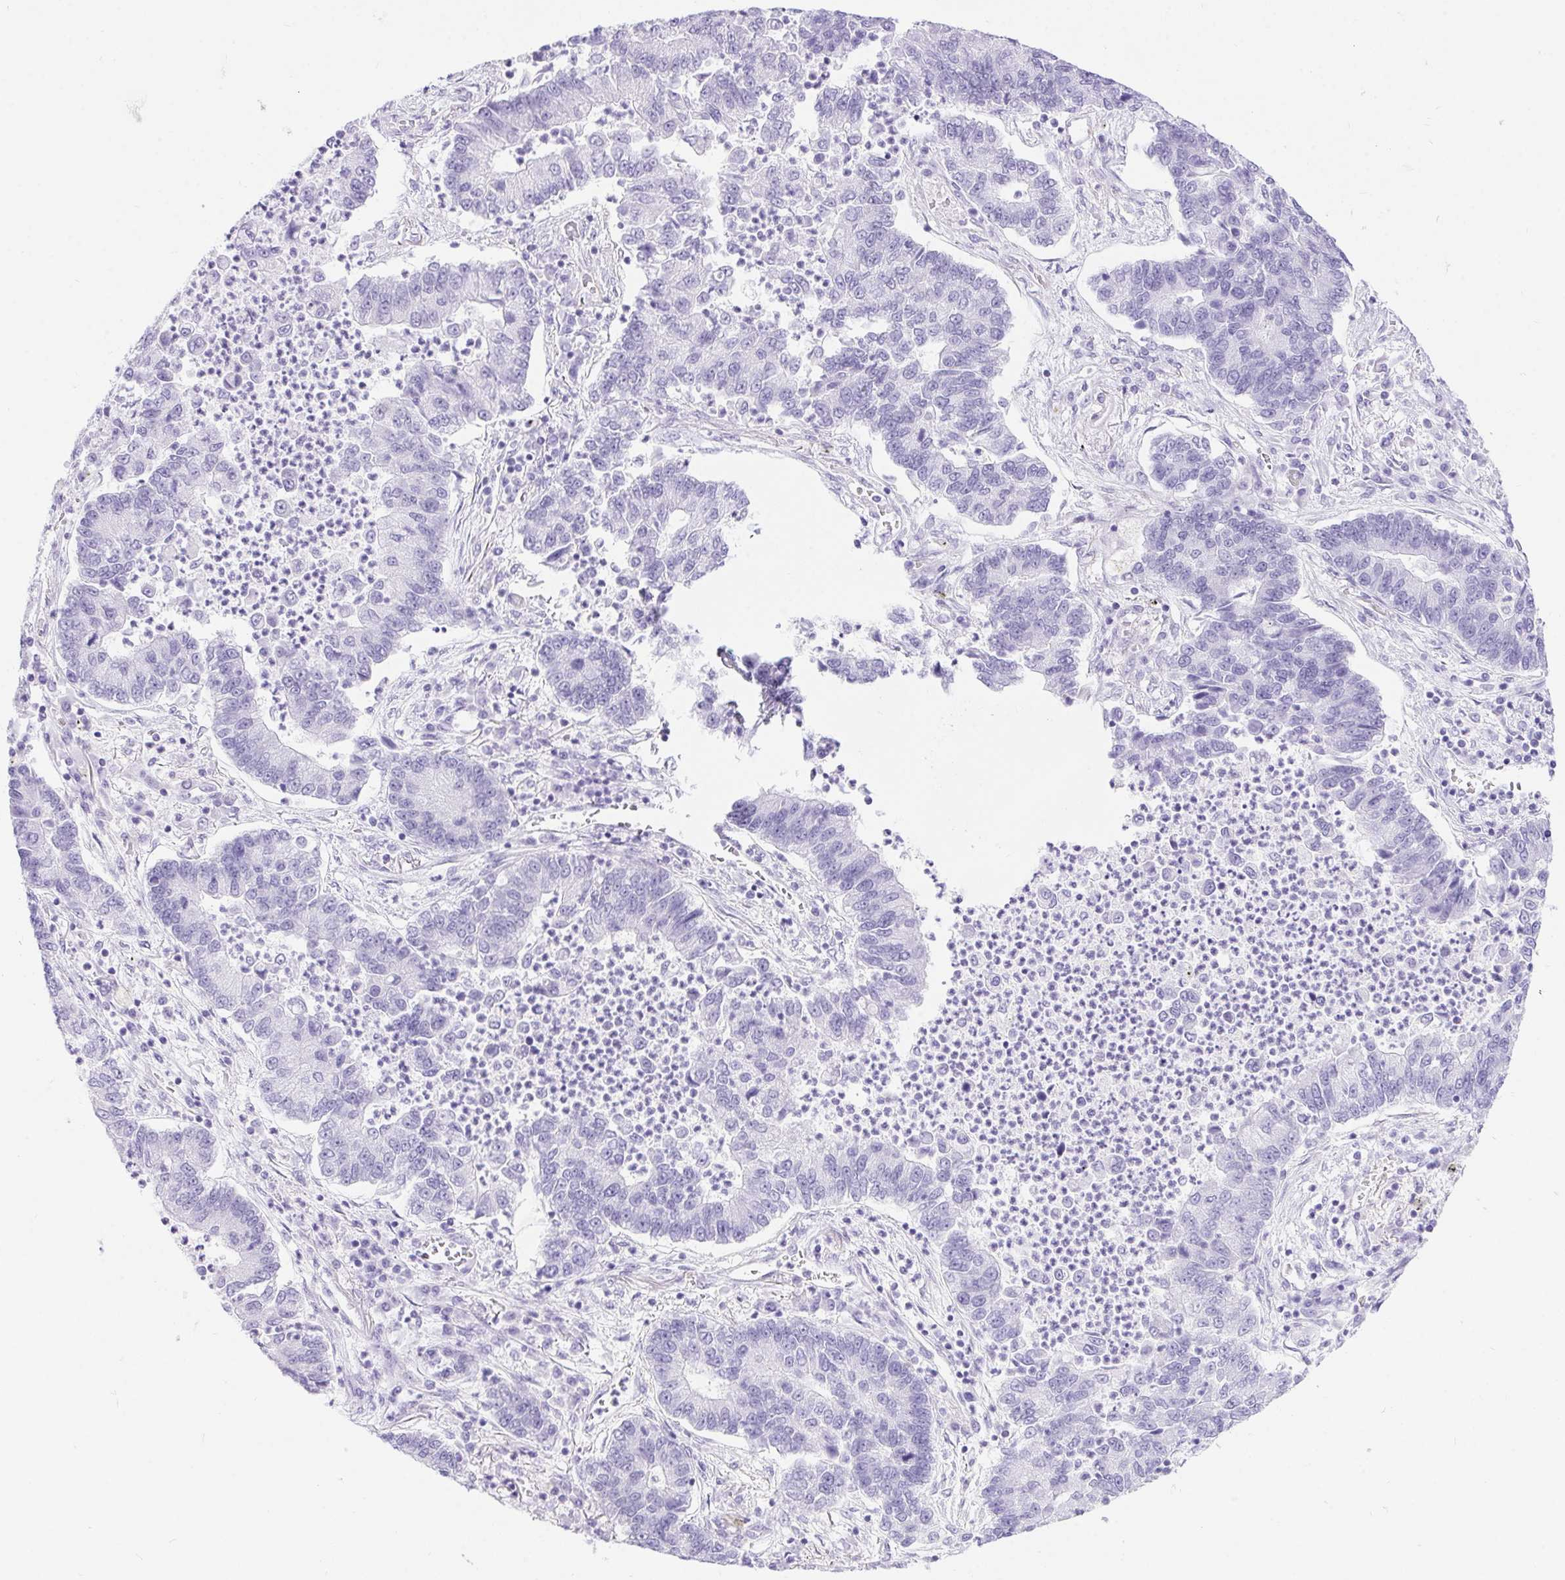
{"staining": {"intensity": "negative", "quantity": "none", "location": "none"}, "tissue": "lung cancer", "cell_type": "Tumor cells", "image_type": "cancer", "snomed": [{"axis": "morphology", "description": "Adenocarcinoma, NOS"}, {"axis": "topography", "description": "Lung"}], "caption": "Immunohistochemical staining of adenocarcinoma (lung) reveals no significant expression in tumor cells.", "gene": "ERP27", "patient": {"sex": "female", "age": 57}}